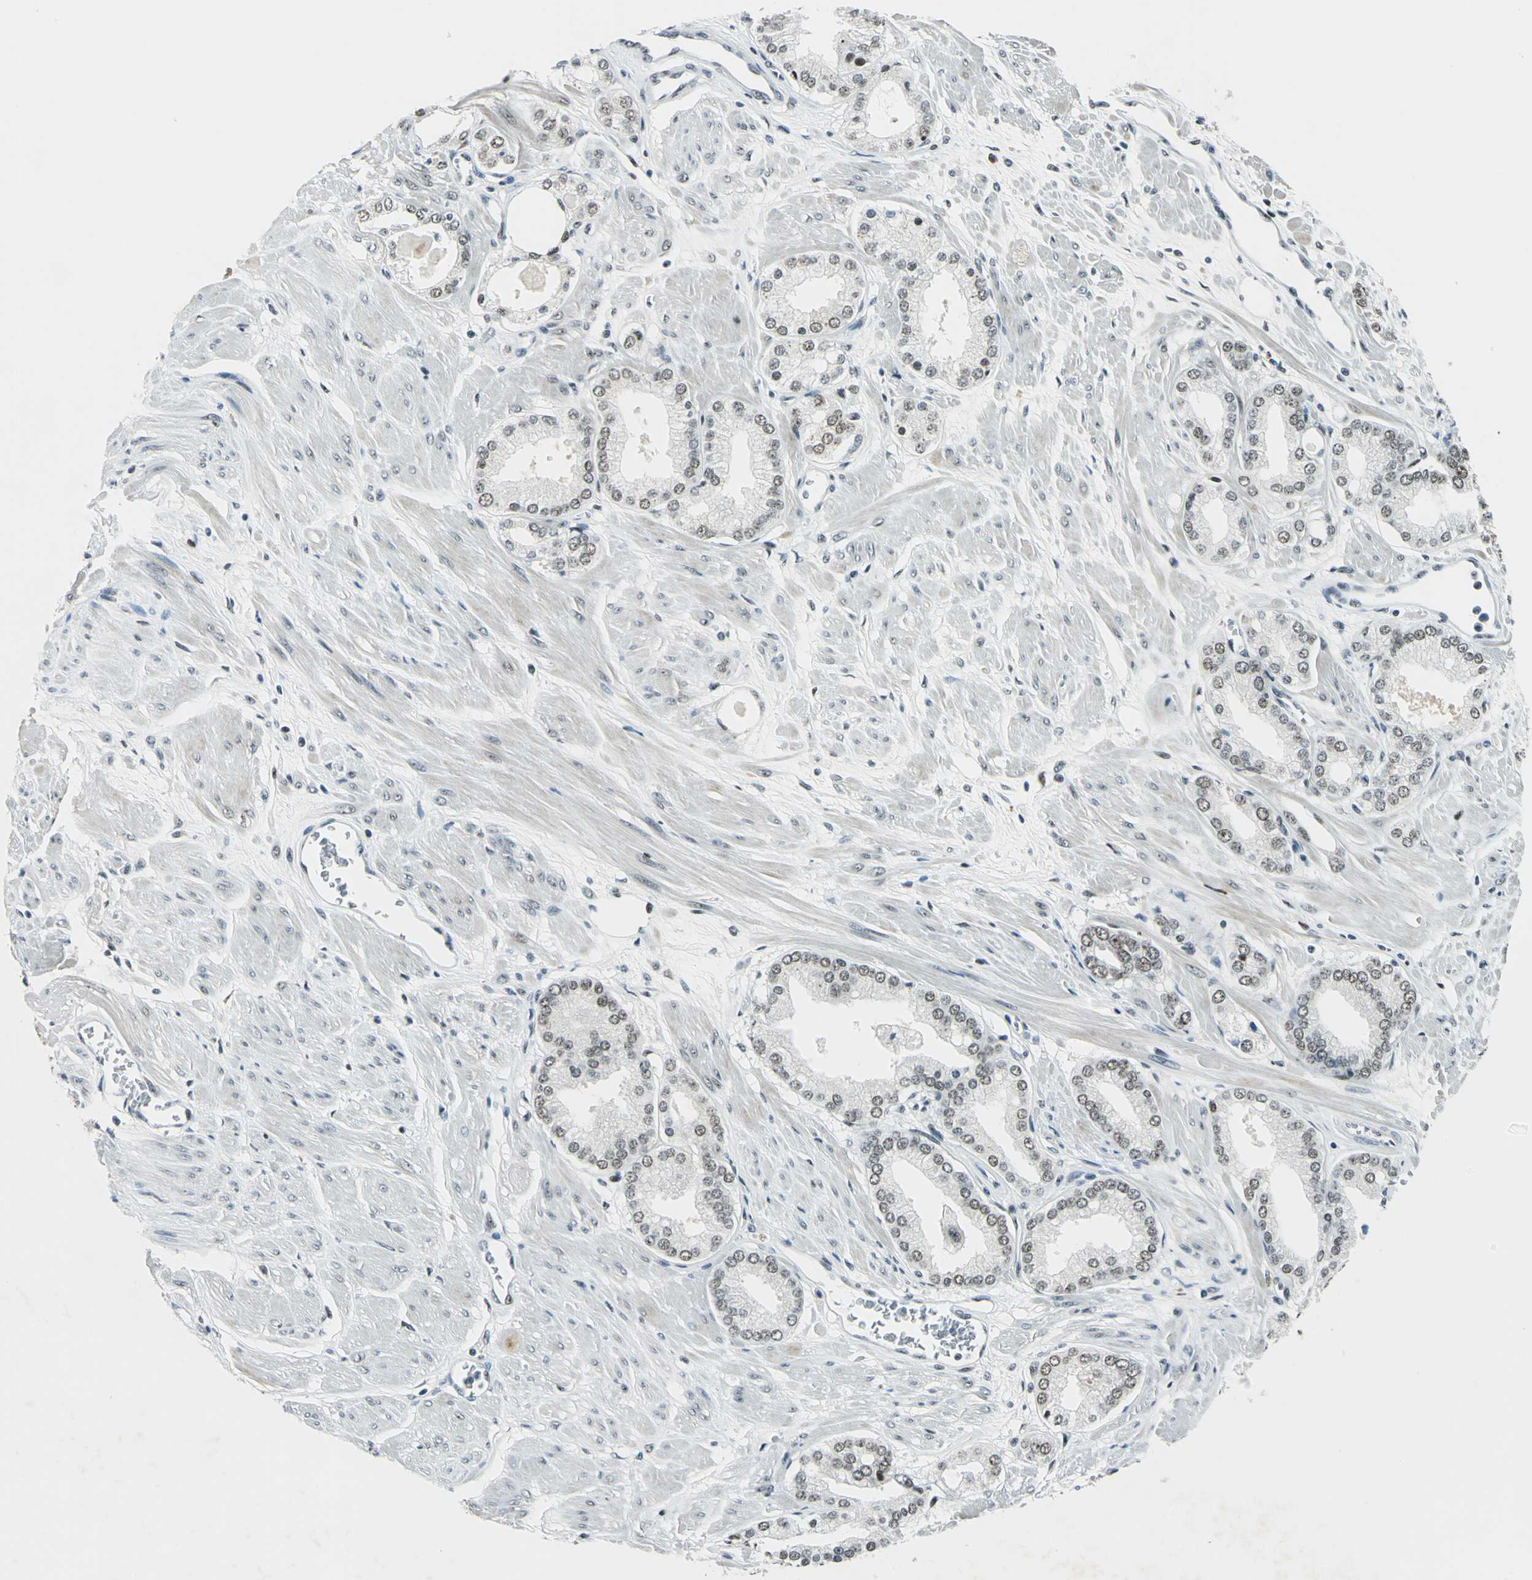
{"staining": {"intensity": "weak", "quantity": ">75%", "location": "nuclear"}, "tissue": "prostate cancer", "cell_type": "Tumor cells", "image_type": "cancer", "snomed": [{"axis": "morphology", "description": "Adenocarcinoma, High grade"}, {"axis": "topography", "description": "Prostate"}], "caption": "Prostate cancer (high-grade adenocarcinoma) stained with a brown dye demonstrates weak nuclear positive positivity in about >75% of tumor cells.", "gene": "KAT6B", "patient": {"sex": "male", "age": 61}}